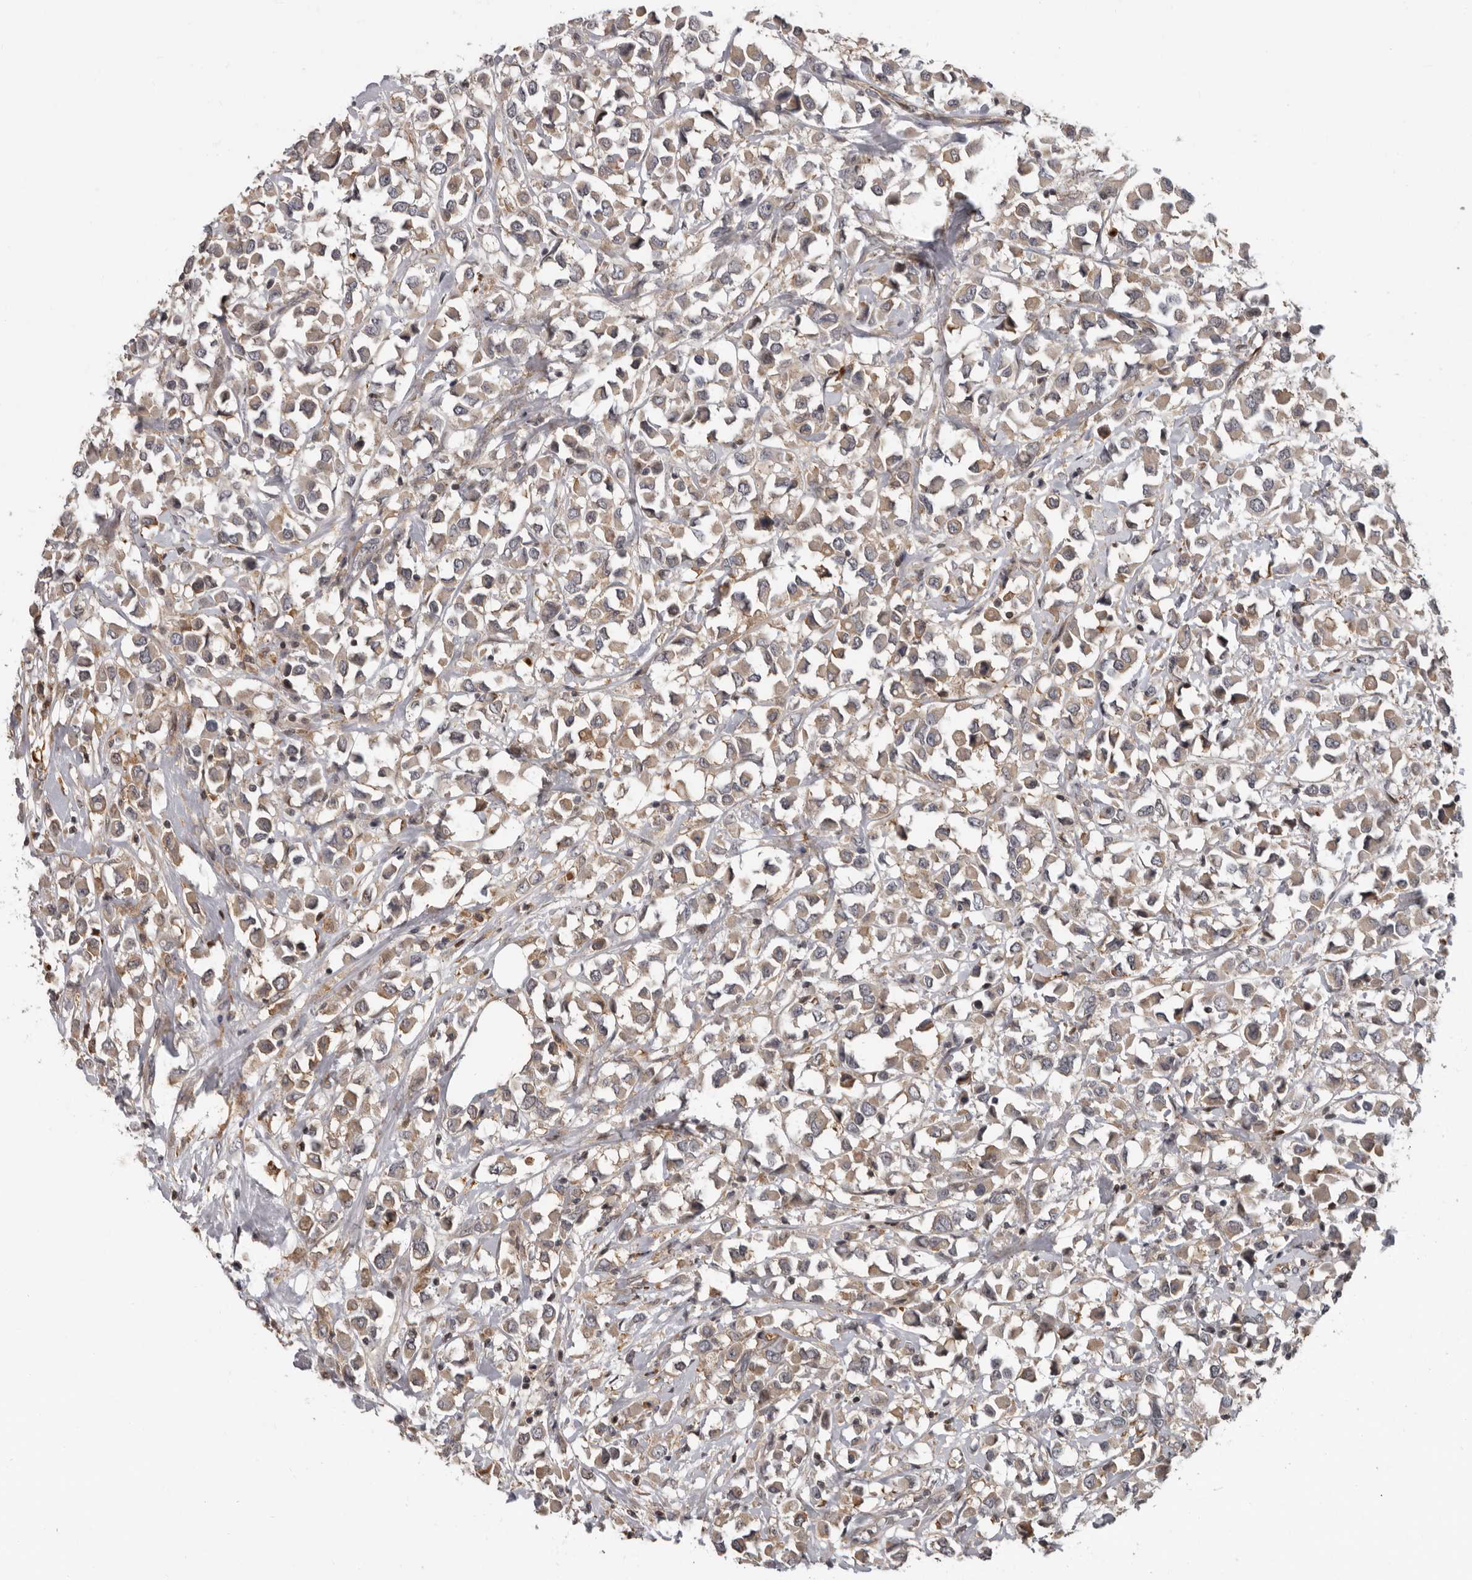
{"staining": {"intensity": "weak", "quantity": ">75%", "location": "cytoplasmic/membranous"}, "tissue": "breast cancer", "cell_type": "Tumor cells", "image_type": "cancer", "snomed": [{"axis": "morphology", "description": "Duct carcinoma"}, {"axis": "topography", "description": "Breast"}], "caption": "Protein expression analysis of human breast infiltrating ductal carcinoma reveals weak cytoplasmic/membranous positivity in about >75% of tumor cells.", "gene": "FGFR4", "patient": {"sex": "female", "age": 61}}